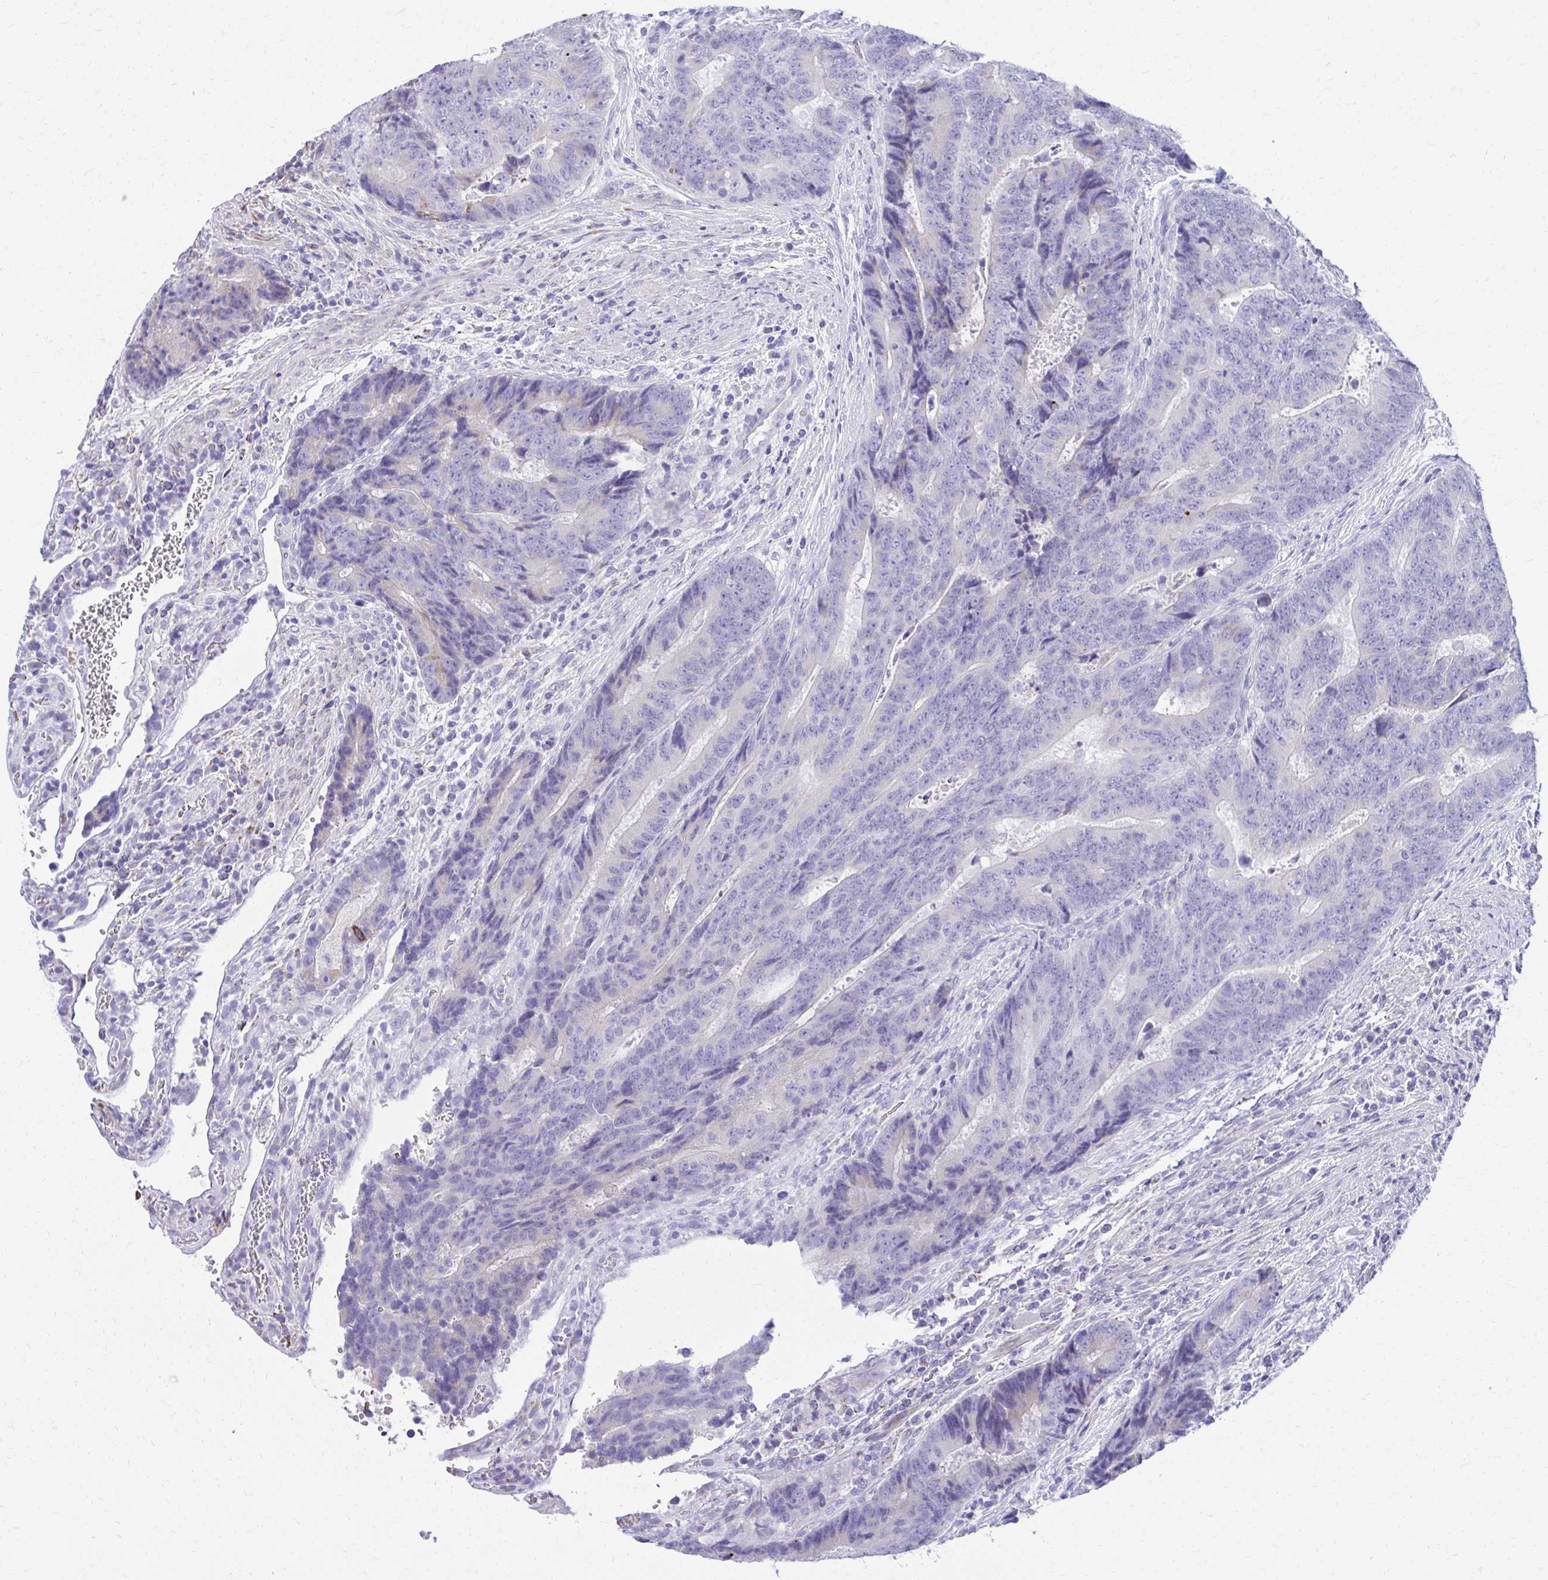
{"staining": {"intensity": "negative", "quantity": "none", "location": "none"}, "tissue": "colorectal cancer", "cell_type": "Tumor cells", "image_type": "cancer", "snomed": [{"axis": "morphology", "description": "Adenocarcinoma, NOS"}, {"axis": "topography", "description": "Colon"}], "caption": "There is no significant expression in tumor cells of adenocarcinoma (colorectal).", "gene": "AIG1", "patient": {"sex": "female", "age": 48}}